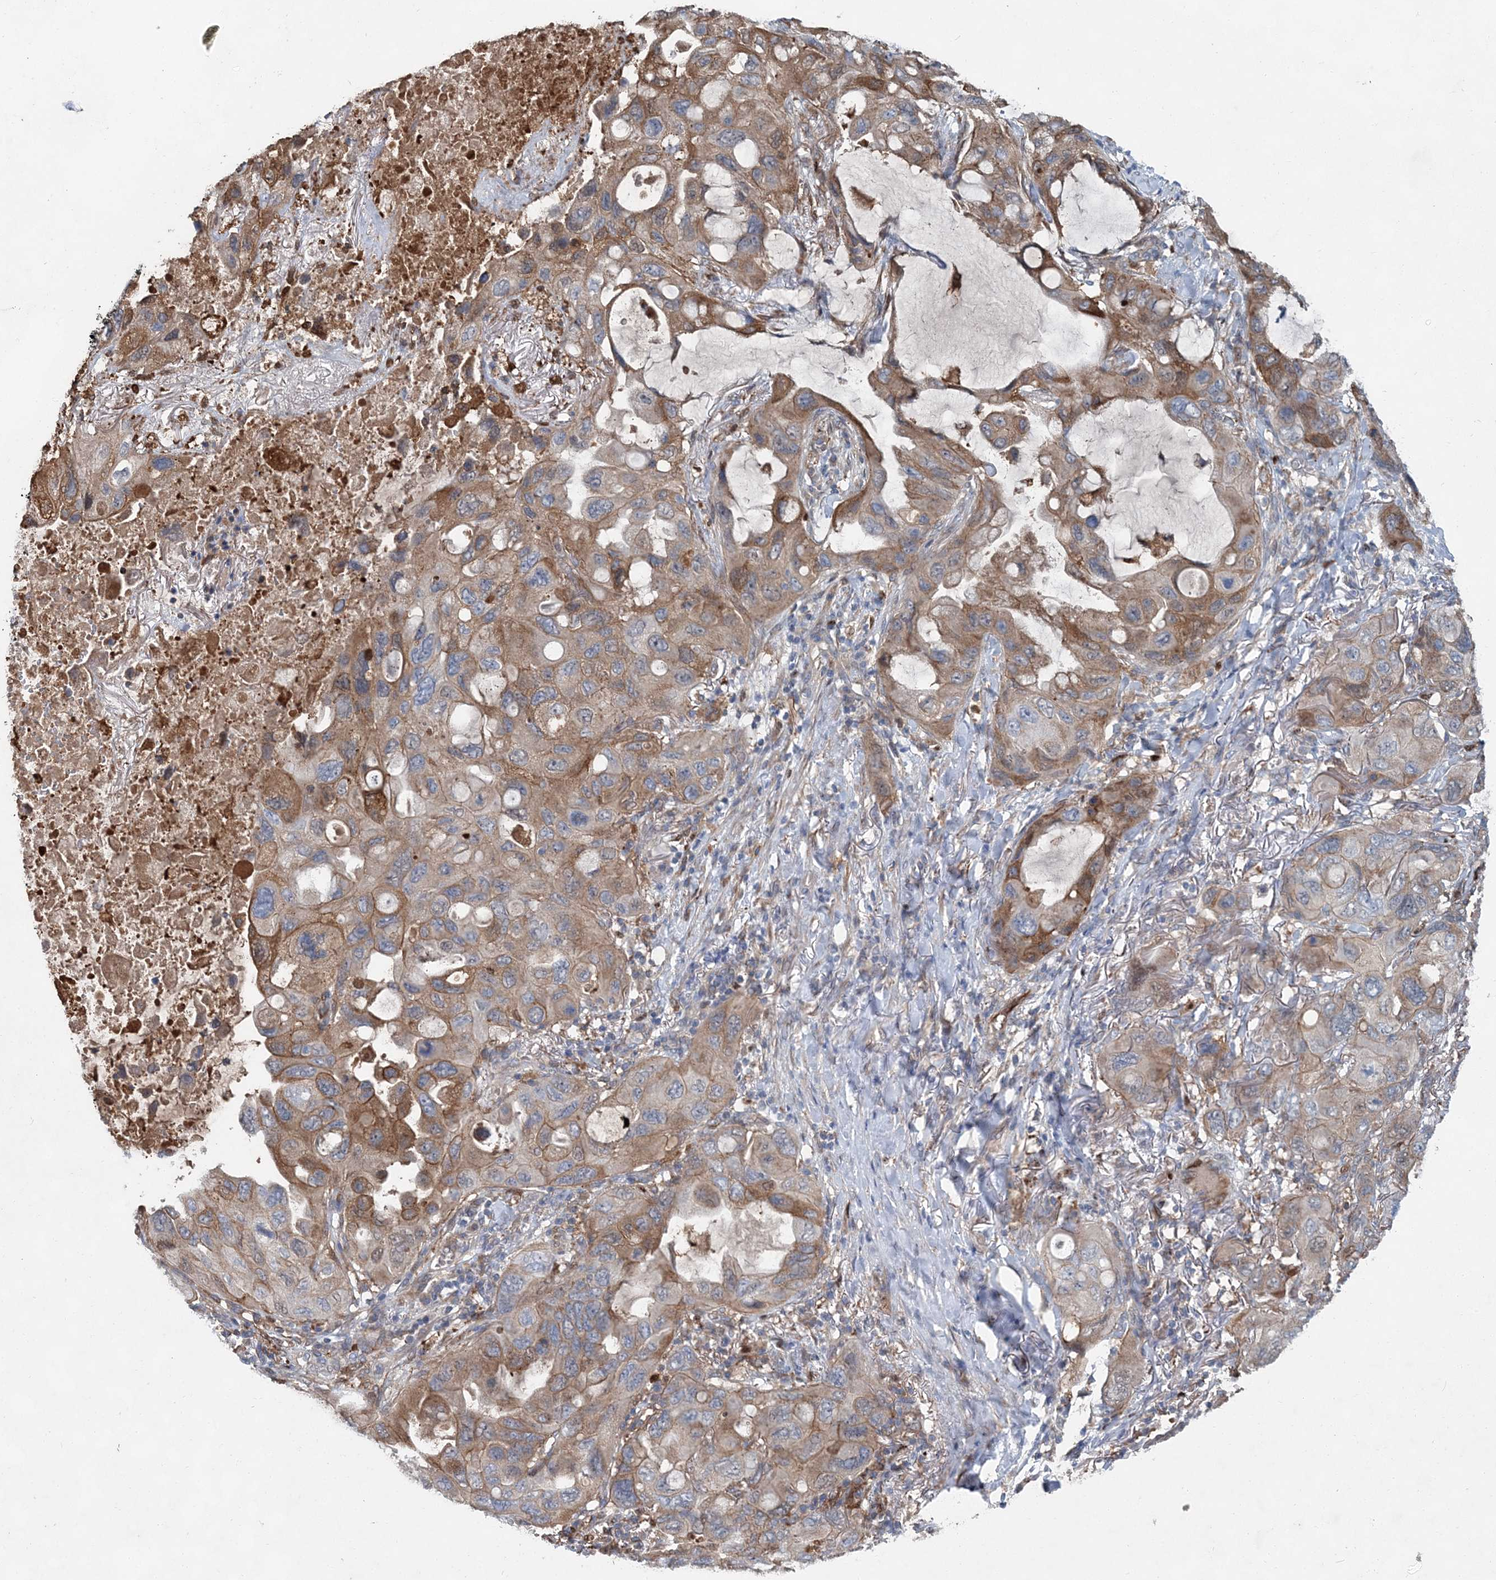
{"staining": {"intensity": "moderate", "quantity": ">75%", "location": "cytoplasmic/membranous"}, "tissue": "lung cancer", "cell_type": "Tumor cells", "image_type": "cancer", "snomed": [{"axis": "morphology", "description": "Squamous cell carcinoma, NOS"}, {"axis": "topography", "description": "Lung"}], "caption": "Immunohistochemistry of lung cancer exhibits medium levels of moderate cytoplasmic/membranous staining in approximately >75% of tumor cells.", "gene": "SPOPL", "patient": {"sex": "female", "age": 73}}